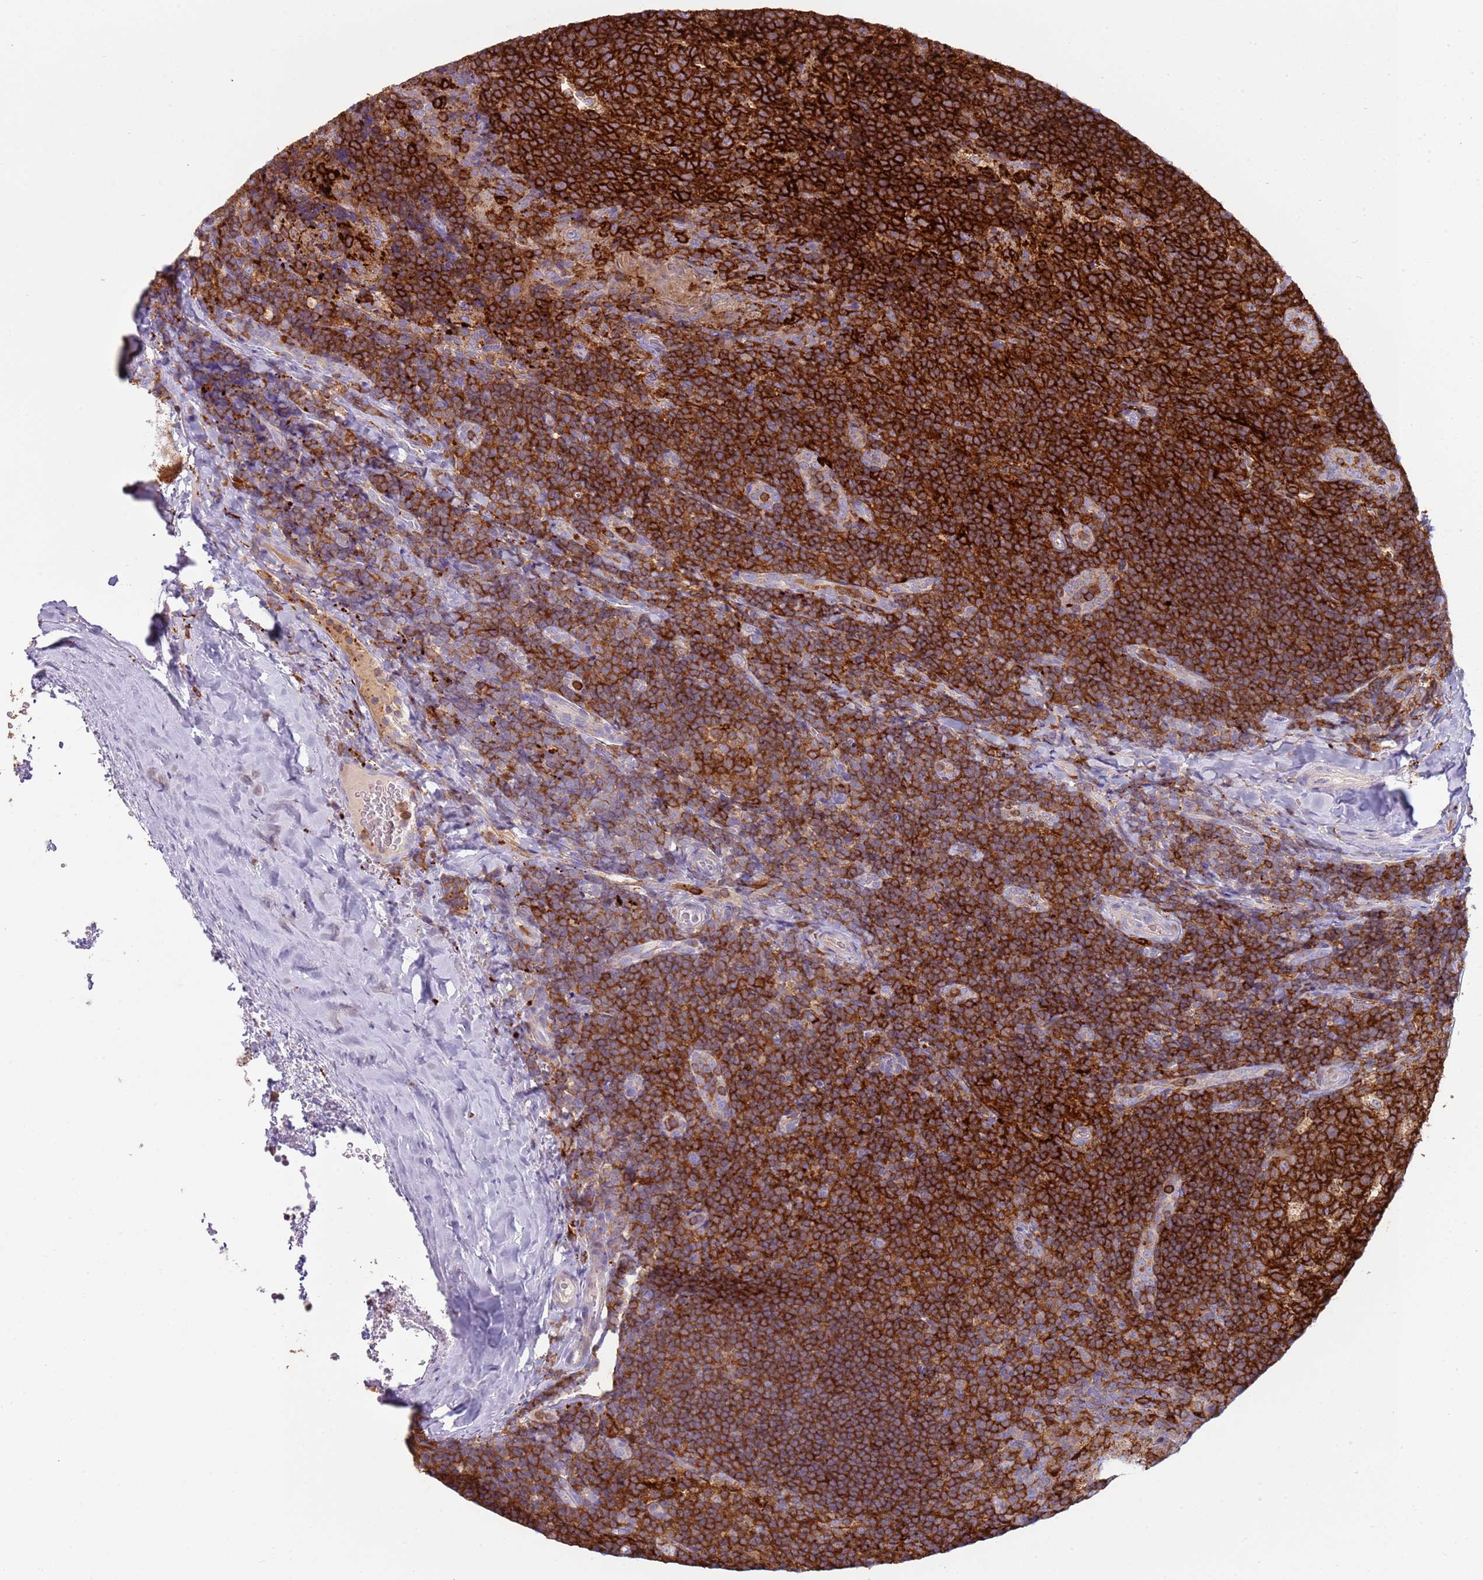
{"staining": {"intensity": "strong", "quantity": ">75%", "location": "cytoplasmic/membranous"}, "tissue": "tonsil", "cell_type": "Germinal center cells", "image_type": "normal", "snomed": [{"axis": "morphology", "description": "Normal tissue, NOS"}, {"axis": "topography", "description": "Tonsil"}], "caption": "This histopathology image reveals immunohistochemistry (IHC) staining of benign human tonsil, with high strong cytoplasmic/membranous positivity in about >75% of germinal center cells.", "gene": "TTPAL", "patient": {"sex": "male", "age": 17}}